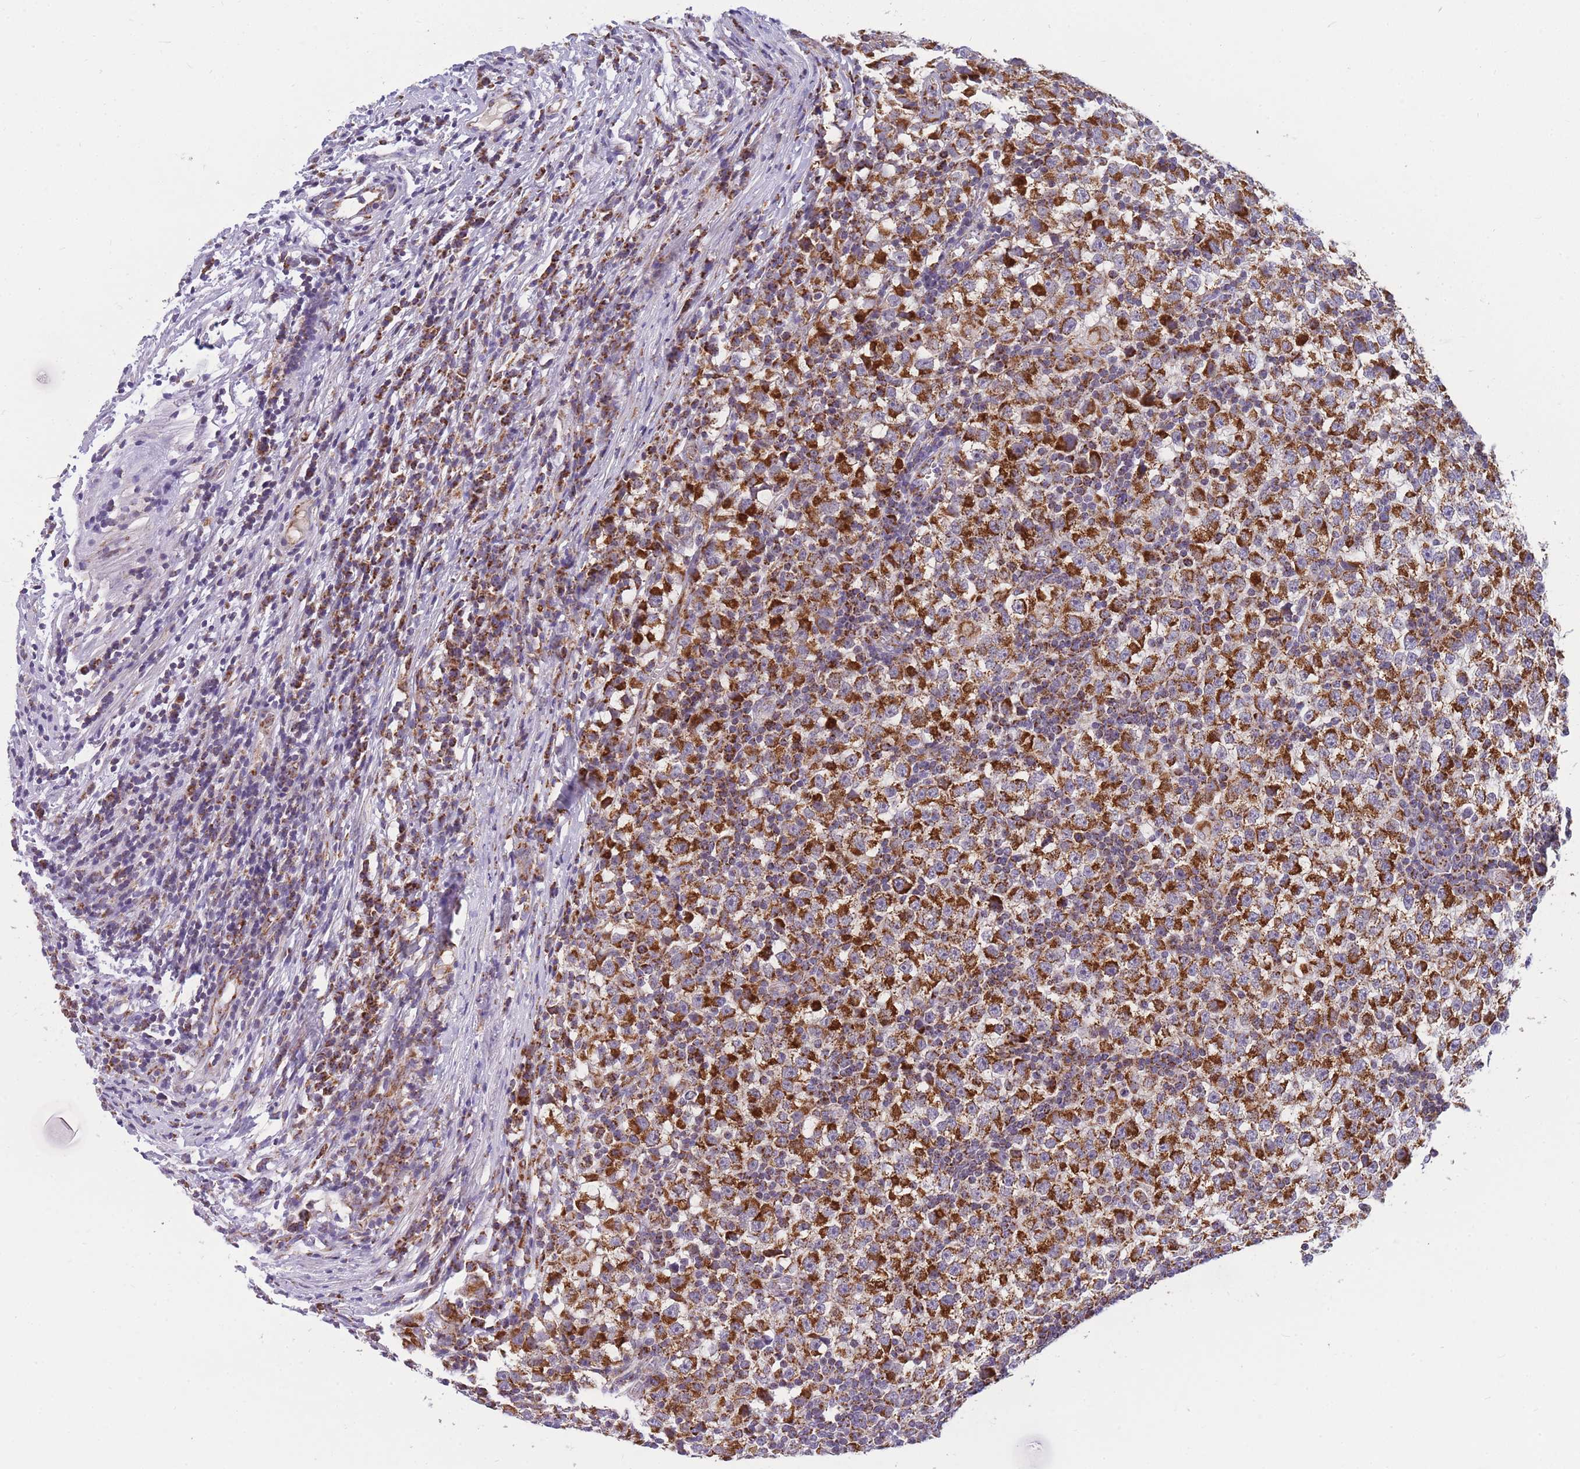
{"staining": {"intensity": "strong", "quantity": ">75%", "location": "cytoplasmic/membranous"}, "tissue": "testis cancer", "cell_type": "Tumor cells", "image_type": "cancer", "snomed": [{"axis": "morphology", "description": "Seminoma, NOS"}, {"axis": "topography", "description": "Testis"}], "caption": "Strong cytoplasmic/membranous expression is identified in approximately >75% of tumor cells in testis cancer (seminoma).", "gene": "MRPS11", "patient": {"sex": "male", "age": 65}}